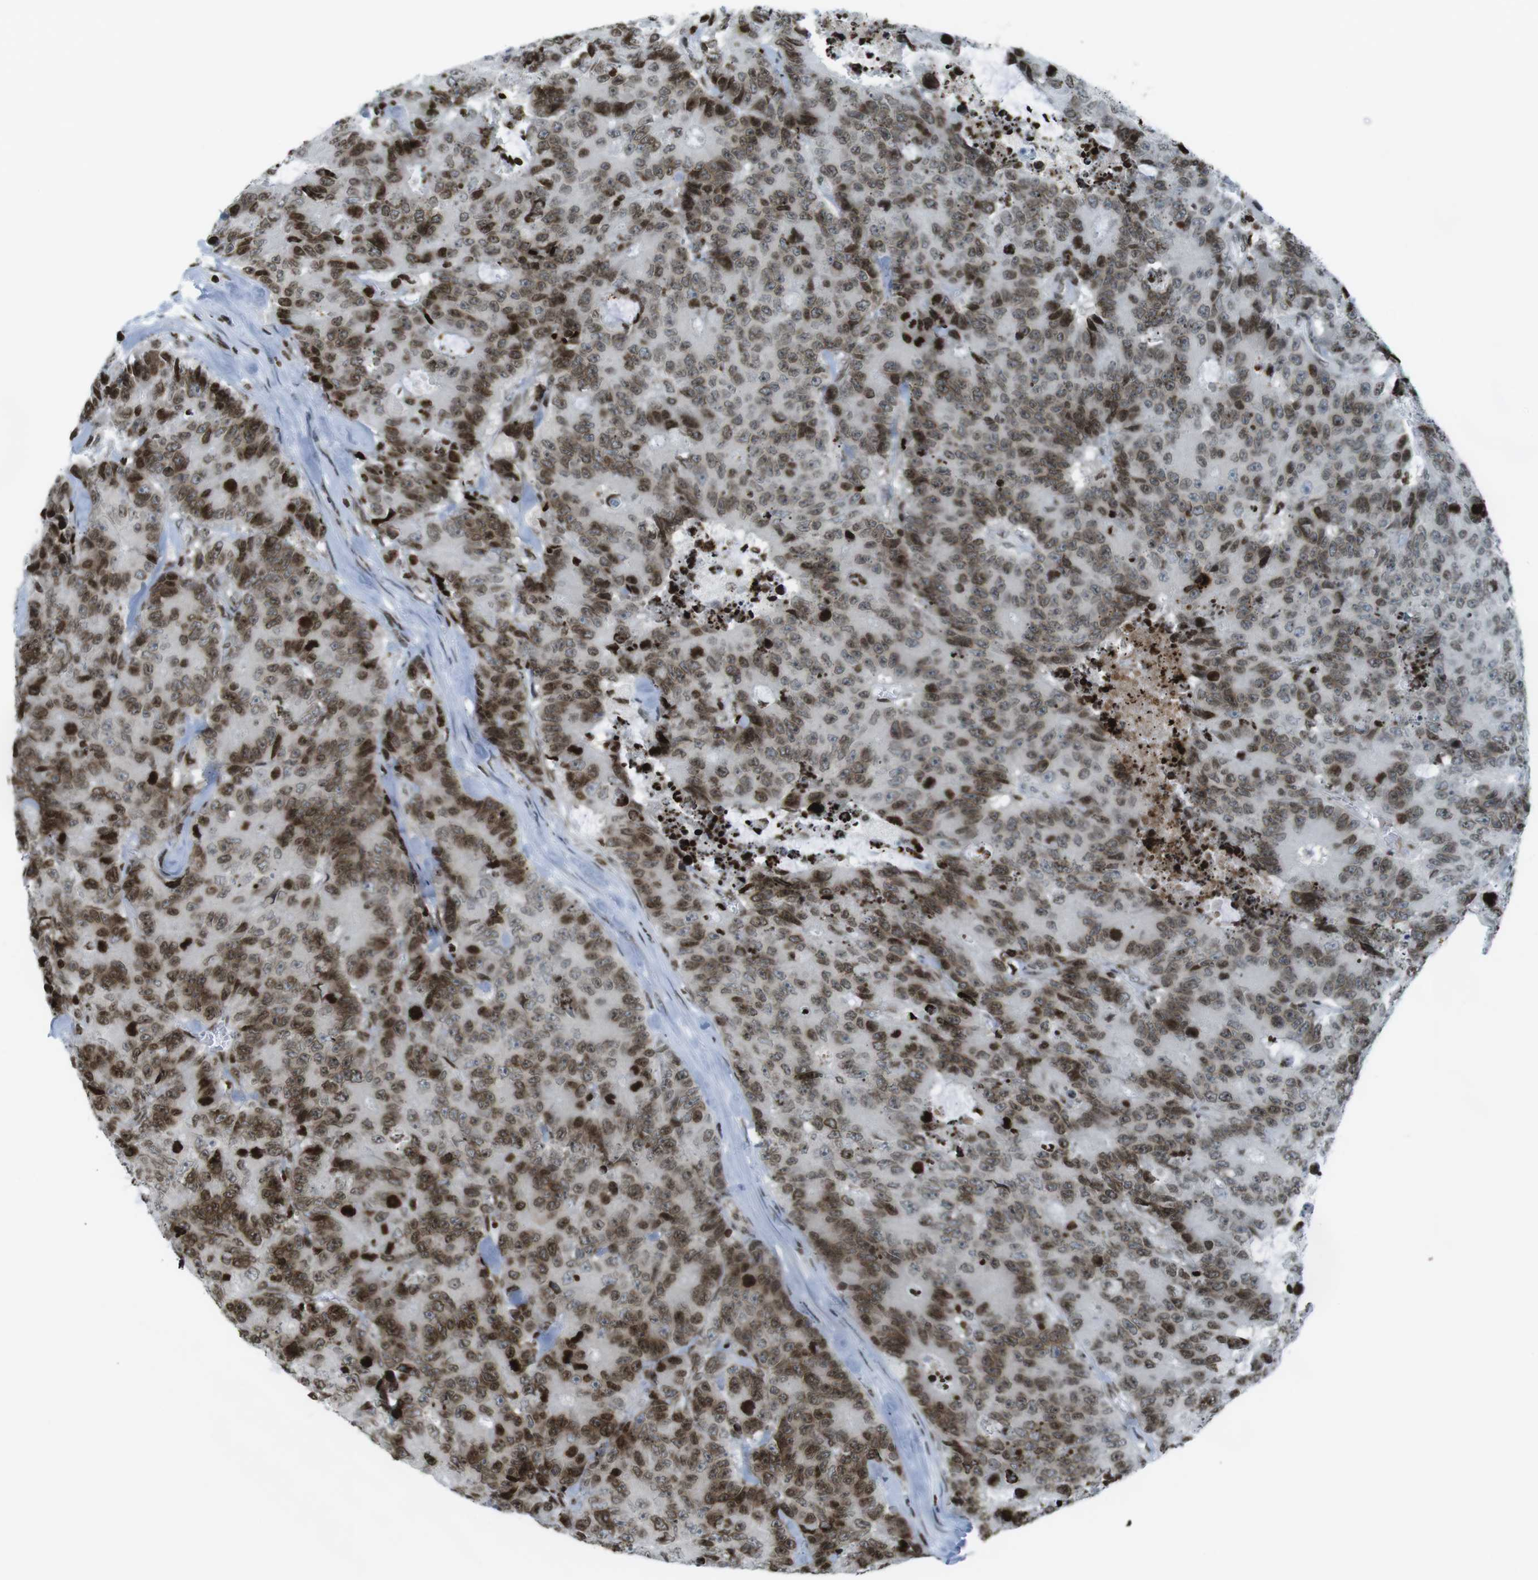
{"staining": {"intensity": "moderate", "quantity": ">75%", "location": "nuclear"}, "tissue": "colorectal cancer", "cell_type": "Tumor cells", "image_type": "cancer", "snomed": [{"axis": "morphology", "description": "Adenocarcinoma, NOS"}, {"axis": "topography", "description": "Colon"}], "caption": "There is medium levels of moderate nuclear positivity in tumor cells of adenocarcinoma (colorectal), as demonstrated by immunohistochemical staining (brown color).", "gene": "H2AC8", "patient": {"sex": "female", "age": 86}}